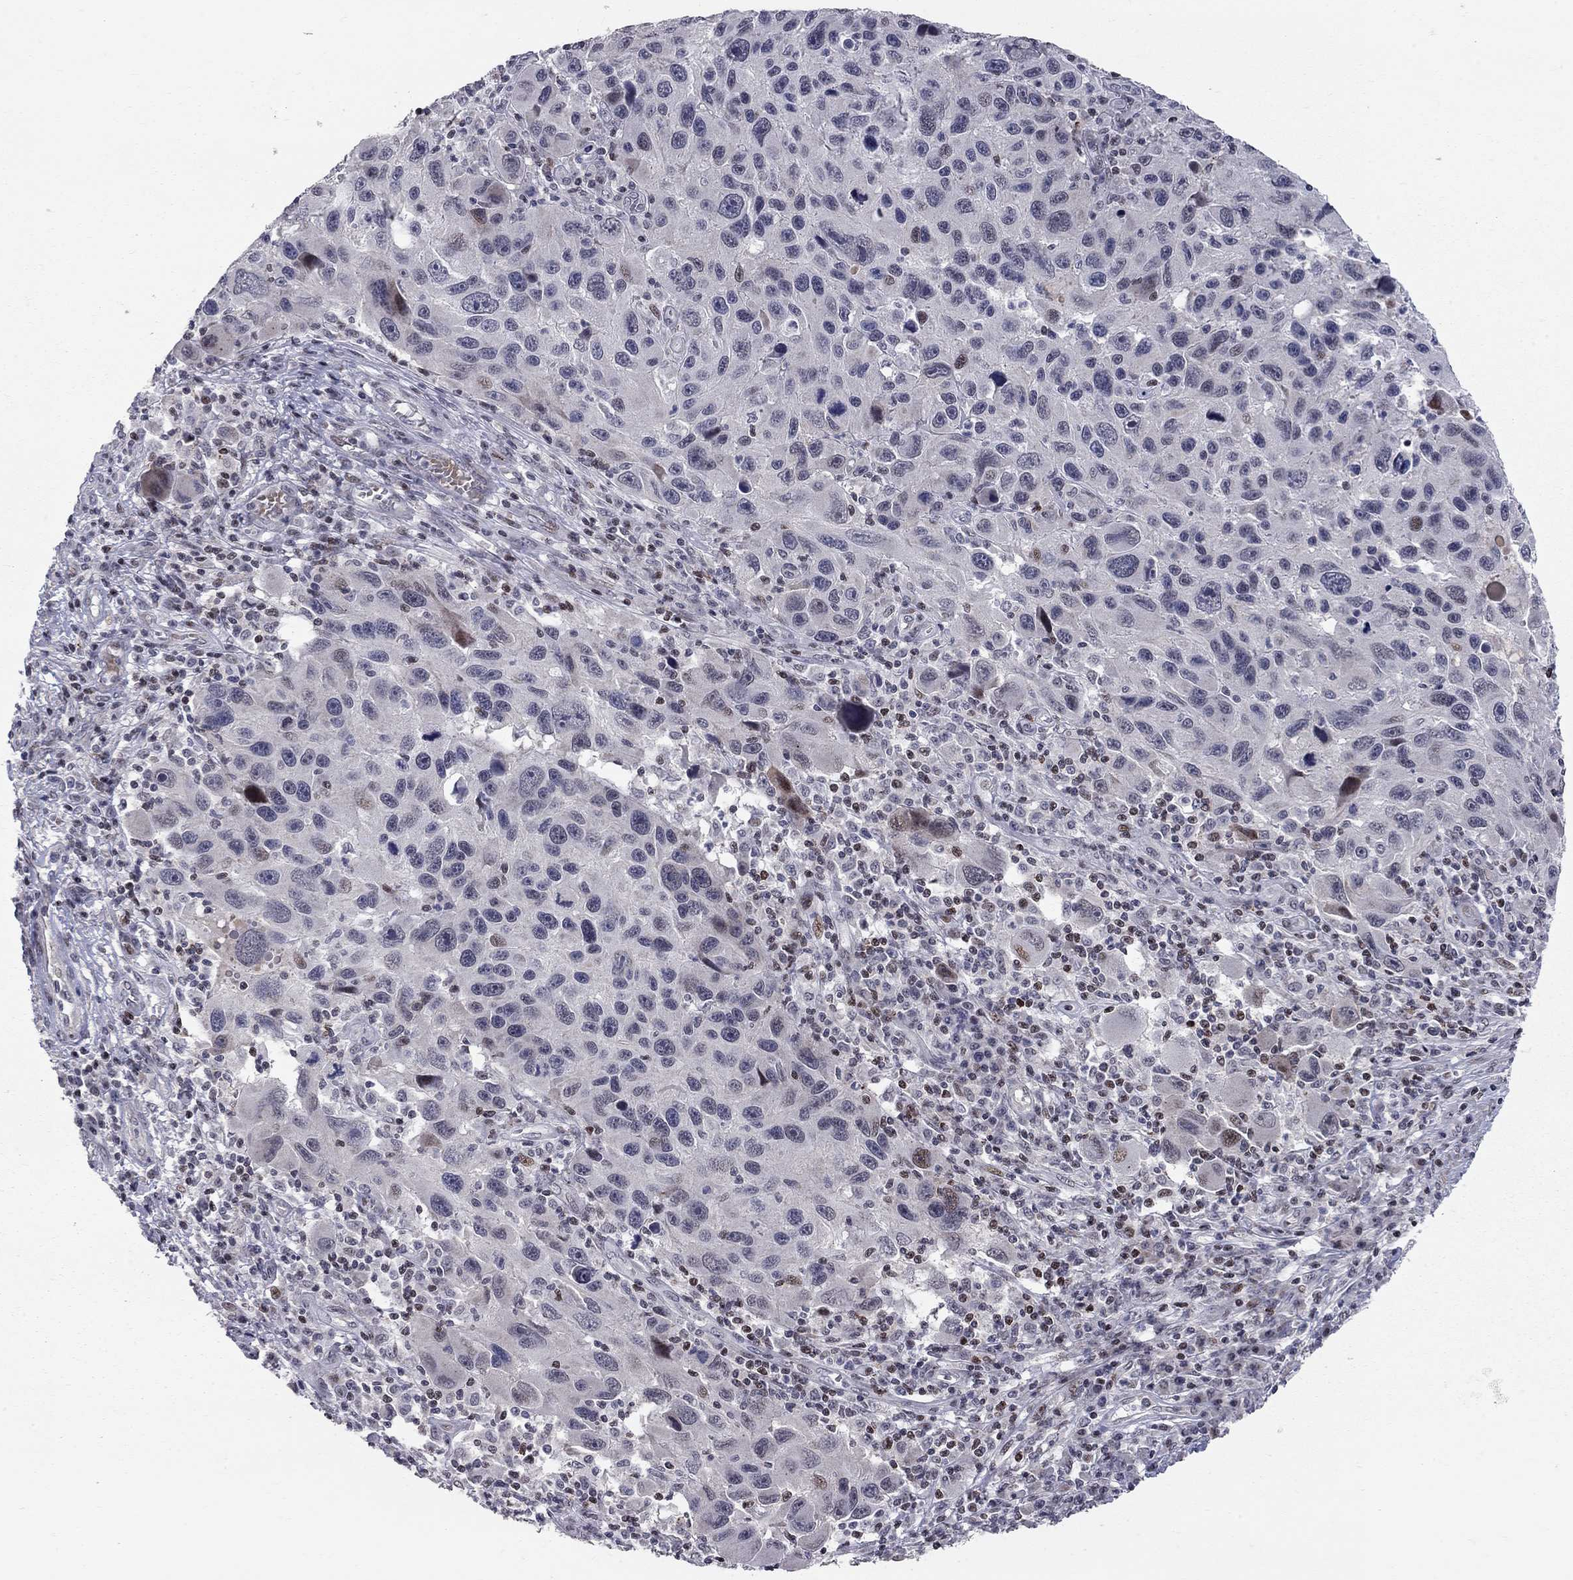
{"staining": {"intensity": "negative", "quantity": "none", "location": "none"}, "tissue": "melanoma", "cell_type": "Tumor cells", "image_type": "cancer", "snomed": [{"axis": "morphology", "description": "Malignant melanoma, NOS"}, {"axis": "topography", "description": "Skin"}], "caption": "The immunohistochemistry (IHC) image has no significant expression in tumor cells of melanoma tissue. The staining was performed using DAB to visualize the protein expression in brown, while the nuclei were stained in blue with hematoxylin (Magnification: 20x).", "gene": "HDAC3", "patient": {"sex": "male", "age": 53}}